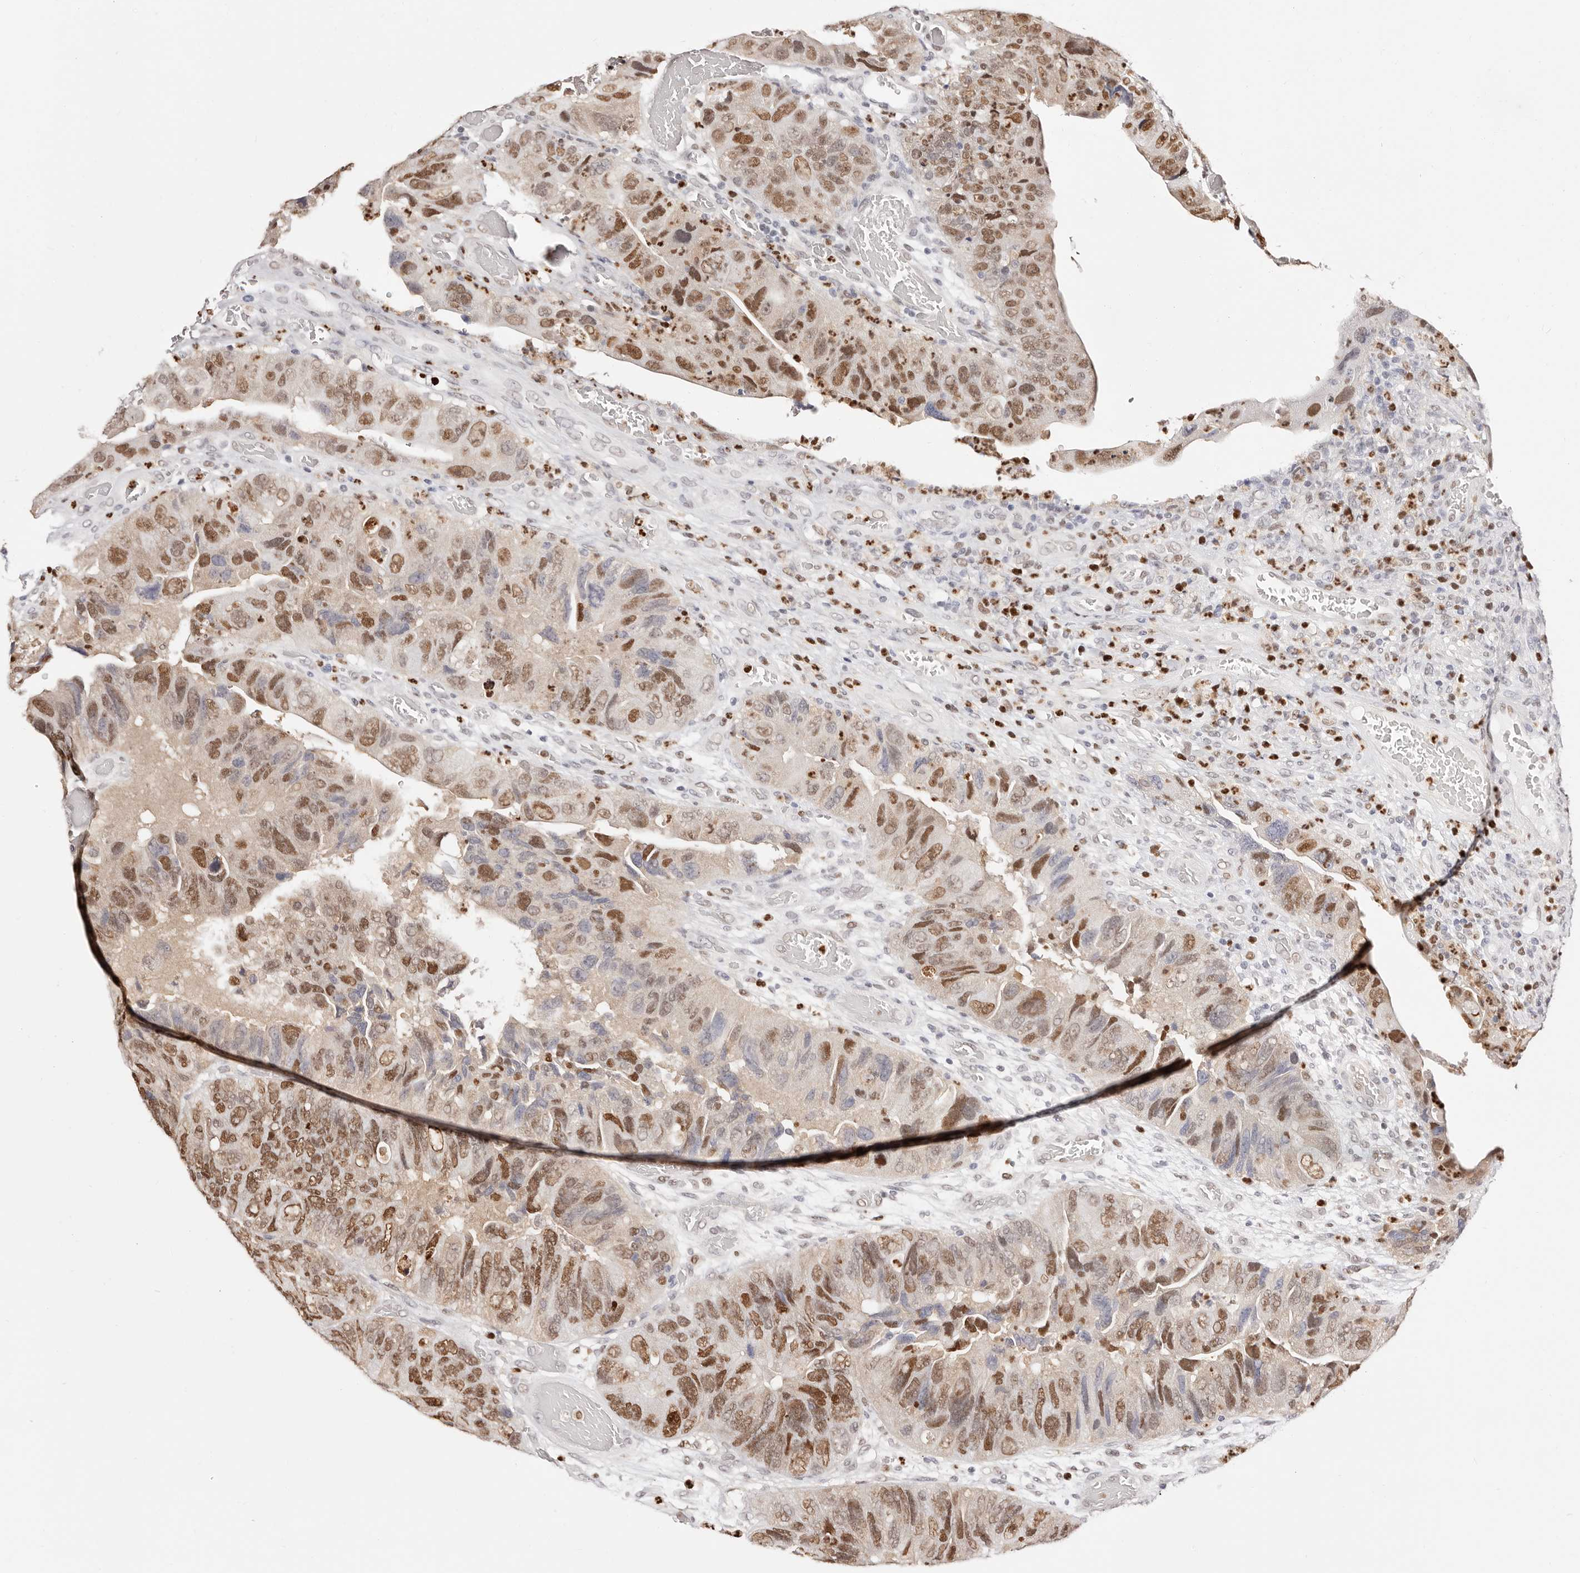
{"staining": {"intensity": "moderate", "quantity": ">75%", "location": "nuclear"}, "tissue": "colorectal cancer", "cell_type": "Tumor cells", "image_type": "cancer", "snomed": [{"axis": "morphology", "description": "Adenocarcinoma, NOS"}, {"axis": "topography", "description": "Rectum"}], "caption": "Immunohistochemical staining of colorectal cancer (adenocarcinoma) reveals medium levels of moderate nuclear staining in about >75% of tumor cells.", "gene": "TKT", "patient": {"sex": "male", "age": 63}}